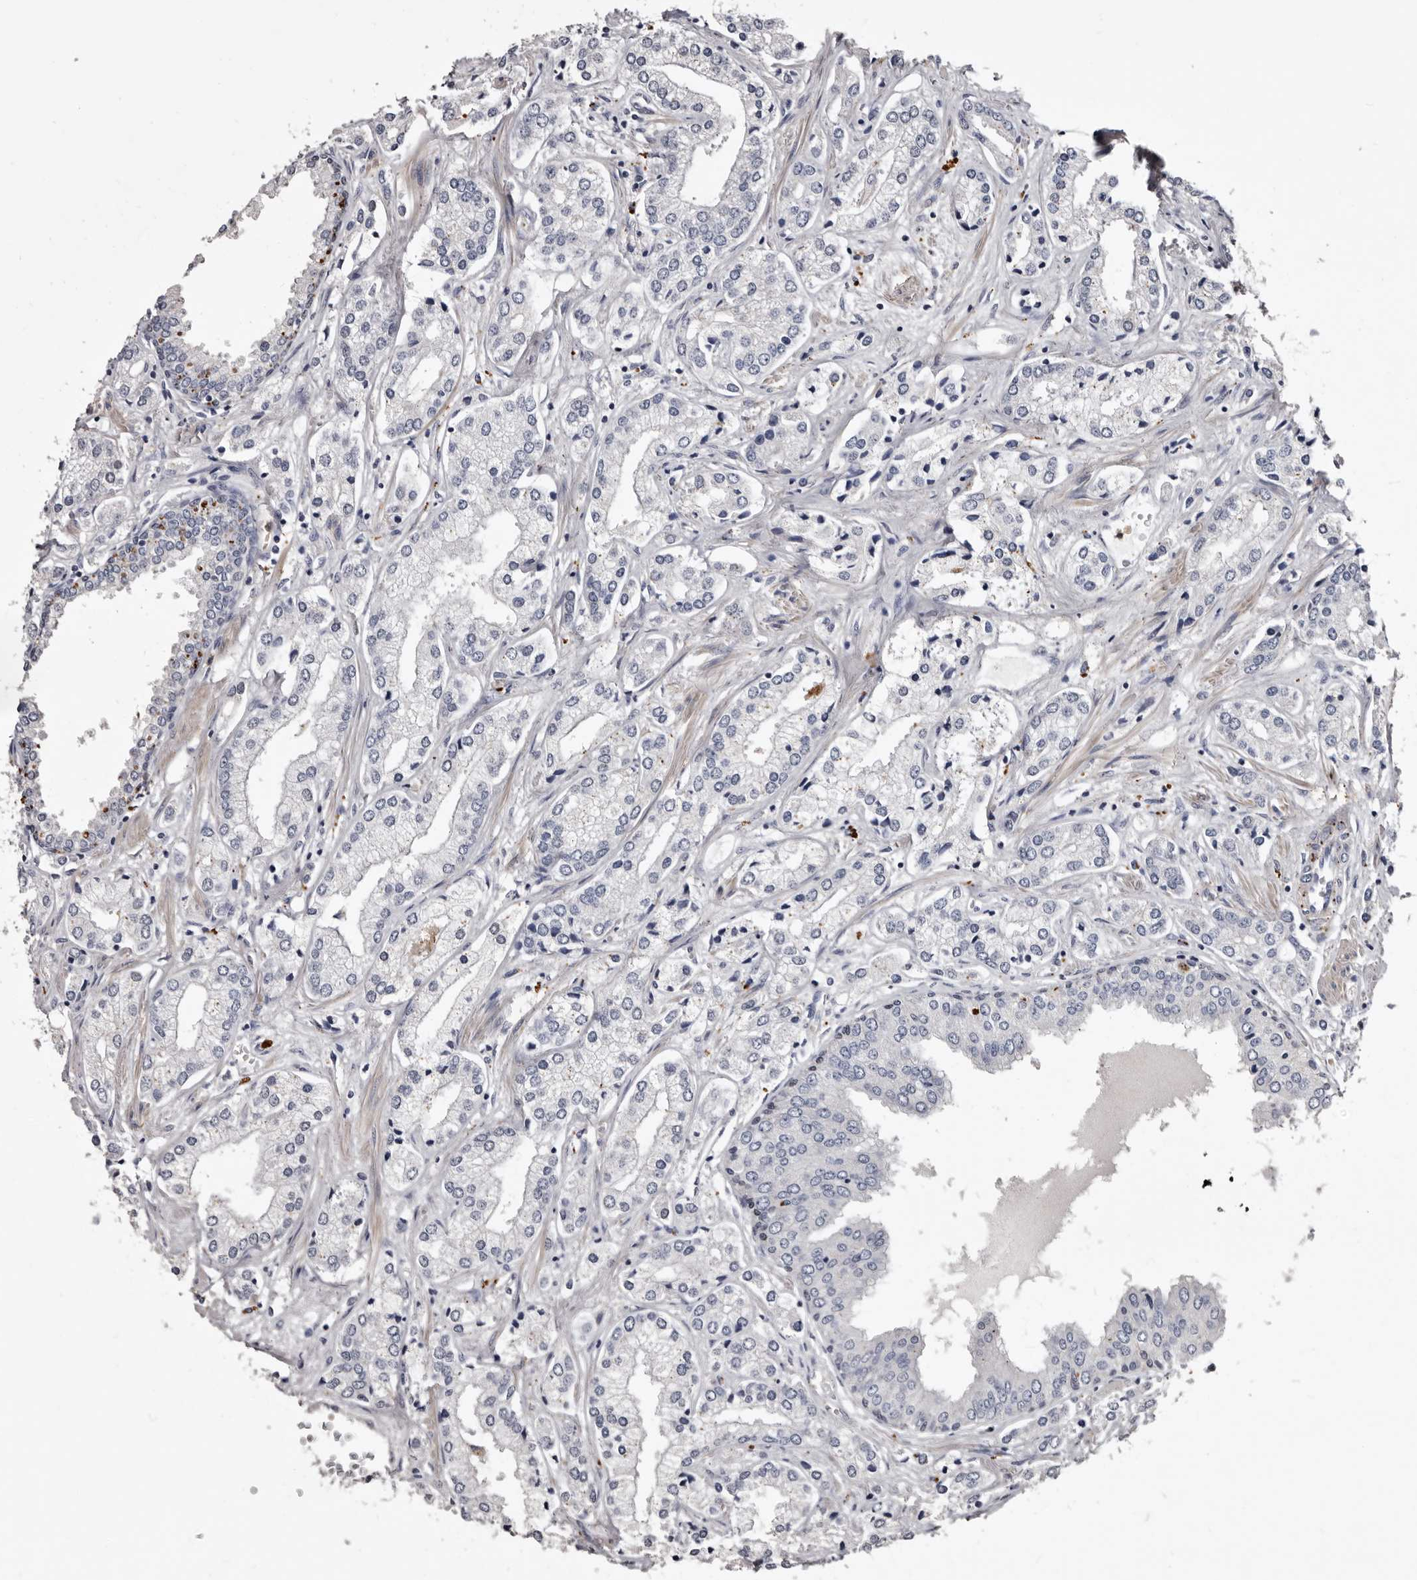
{"staining": {"intensity": "negative", "quantity": "none", "location": "none"}, "tissue": "prostate cancer", "cell_type": "Tumor cells", "image_type": "cancer", "snomed": [{"axis": "morphology", "description": "Adenocarcinoma, High grade"}, {"axis": "topography", "description": "Prostate"}], "caption": "The immunohistochemistry histopathology image has no significant staining in tumor cells of adenocarcinoma (high-grade) (prostate) tissue.", "gene": "SLC10A4", "patient": {"sex": "male", "age": 66}}